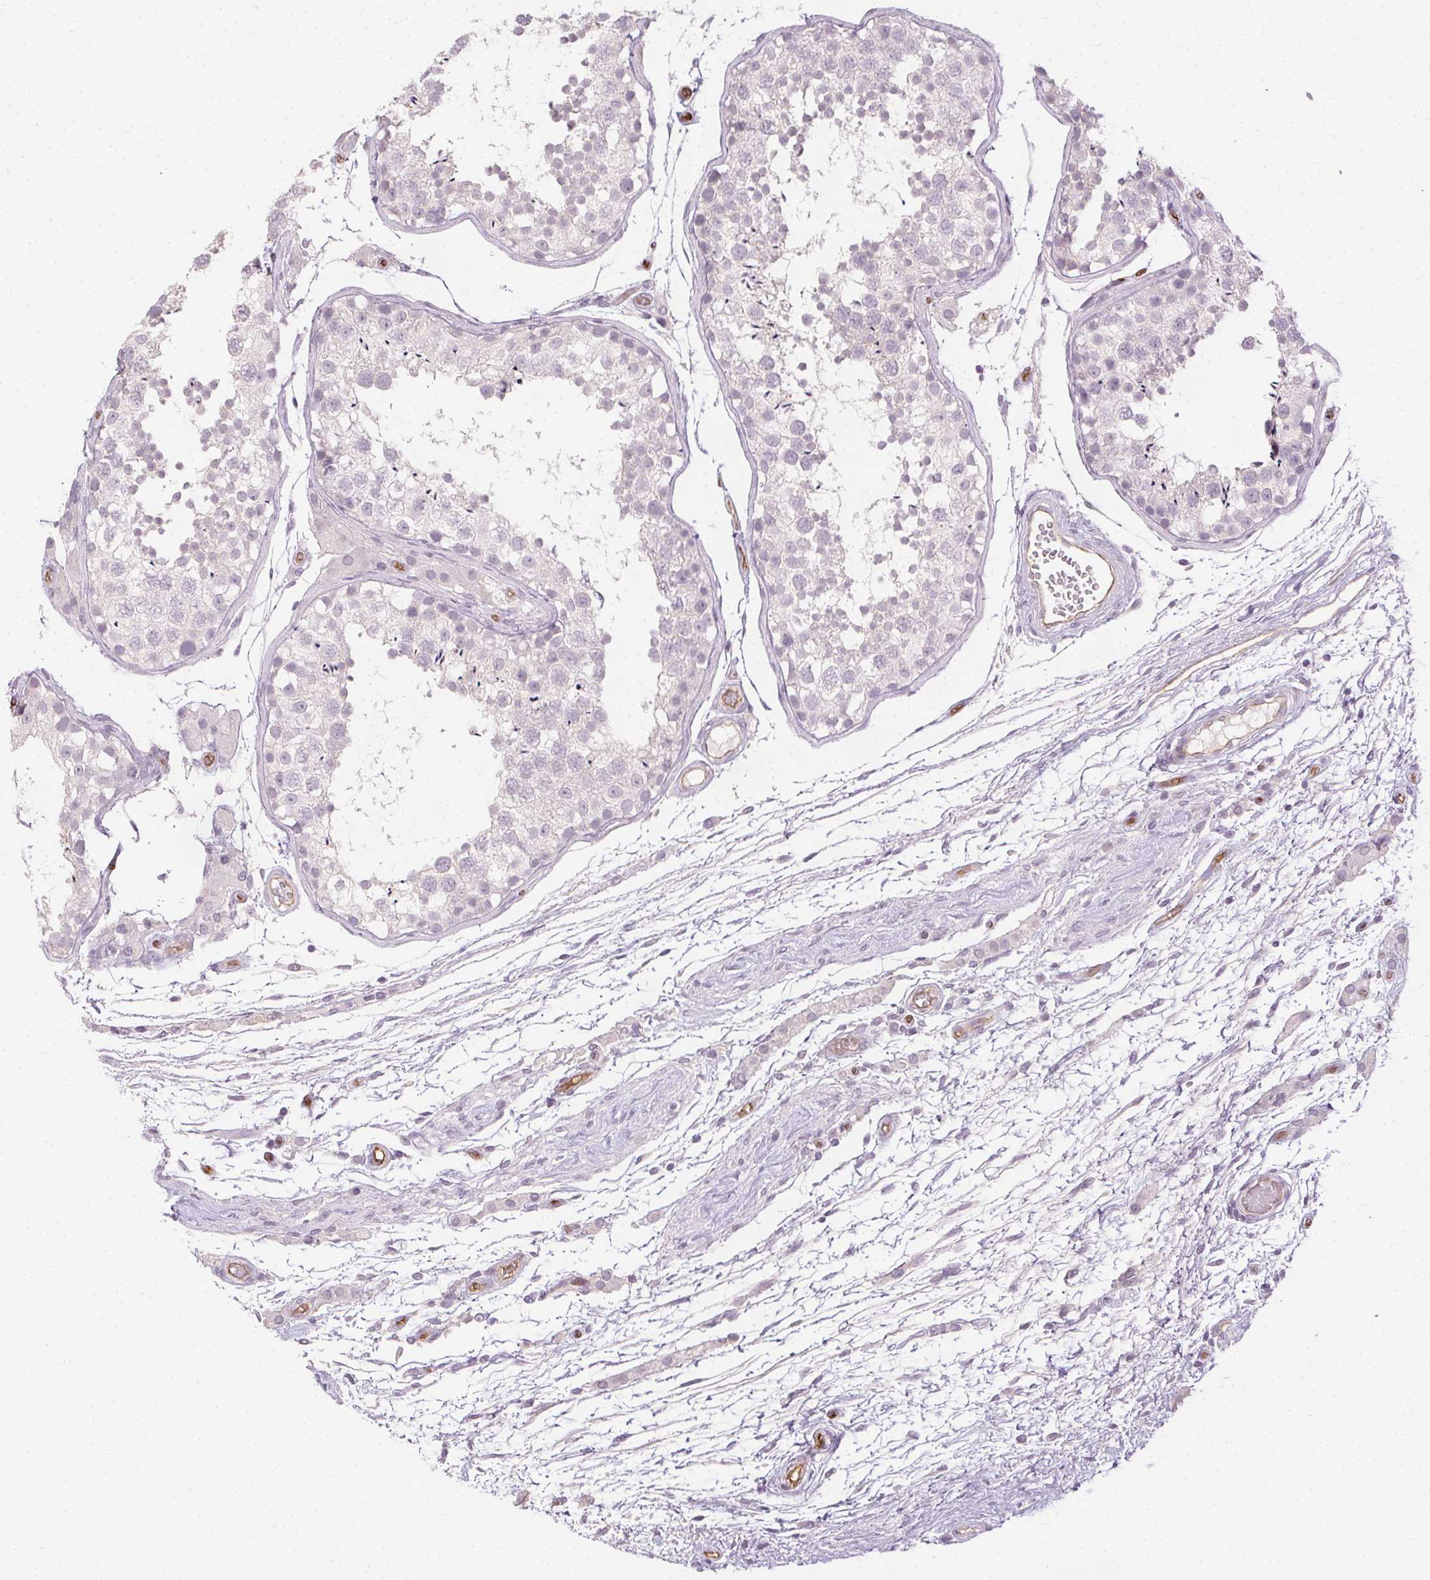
{"staining": {"intensity": "negative", "quantity": "none", "location": "none"}, "tissue": "testis", "cell_type": "Cells in seminiferous ducts", "image_type": "normal", "snomed": [{"axis": "morphology", "description": "Normal tissue, NOS"}, {"axis": "morphology", "description": "Seminoma, NOS"}, {"axis": "topography", "description": "Testis"}], "caption": "Protein analysis of normal testis displays no significant expression in cells in seminiferous ducts.", "gene": "PODXL", "patient": {"sex": "male", "age": 29}}